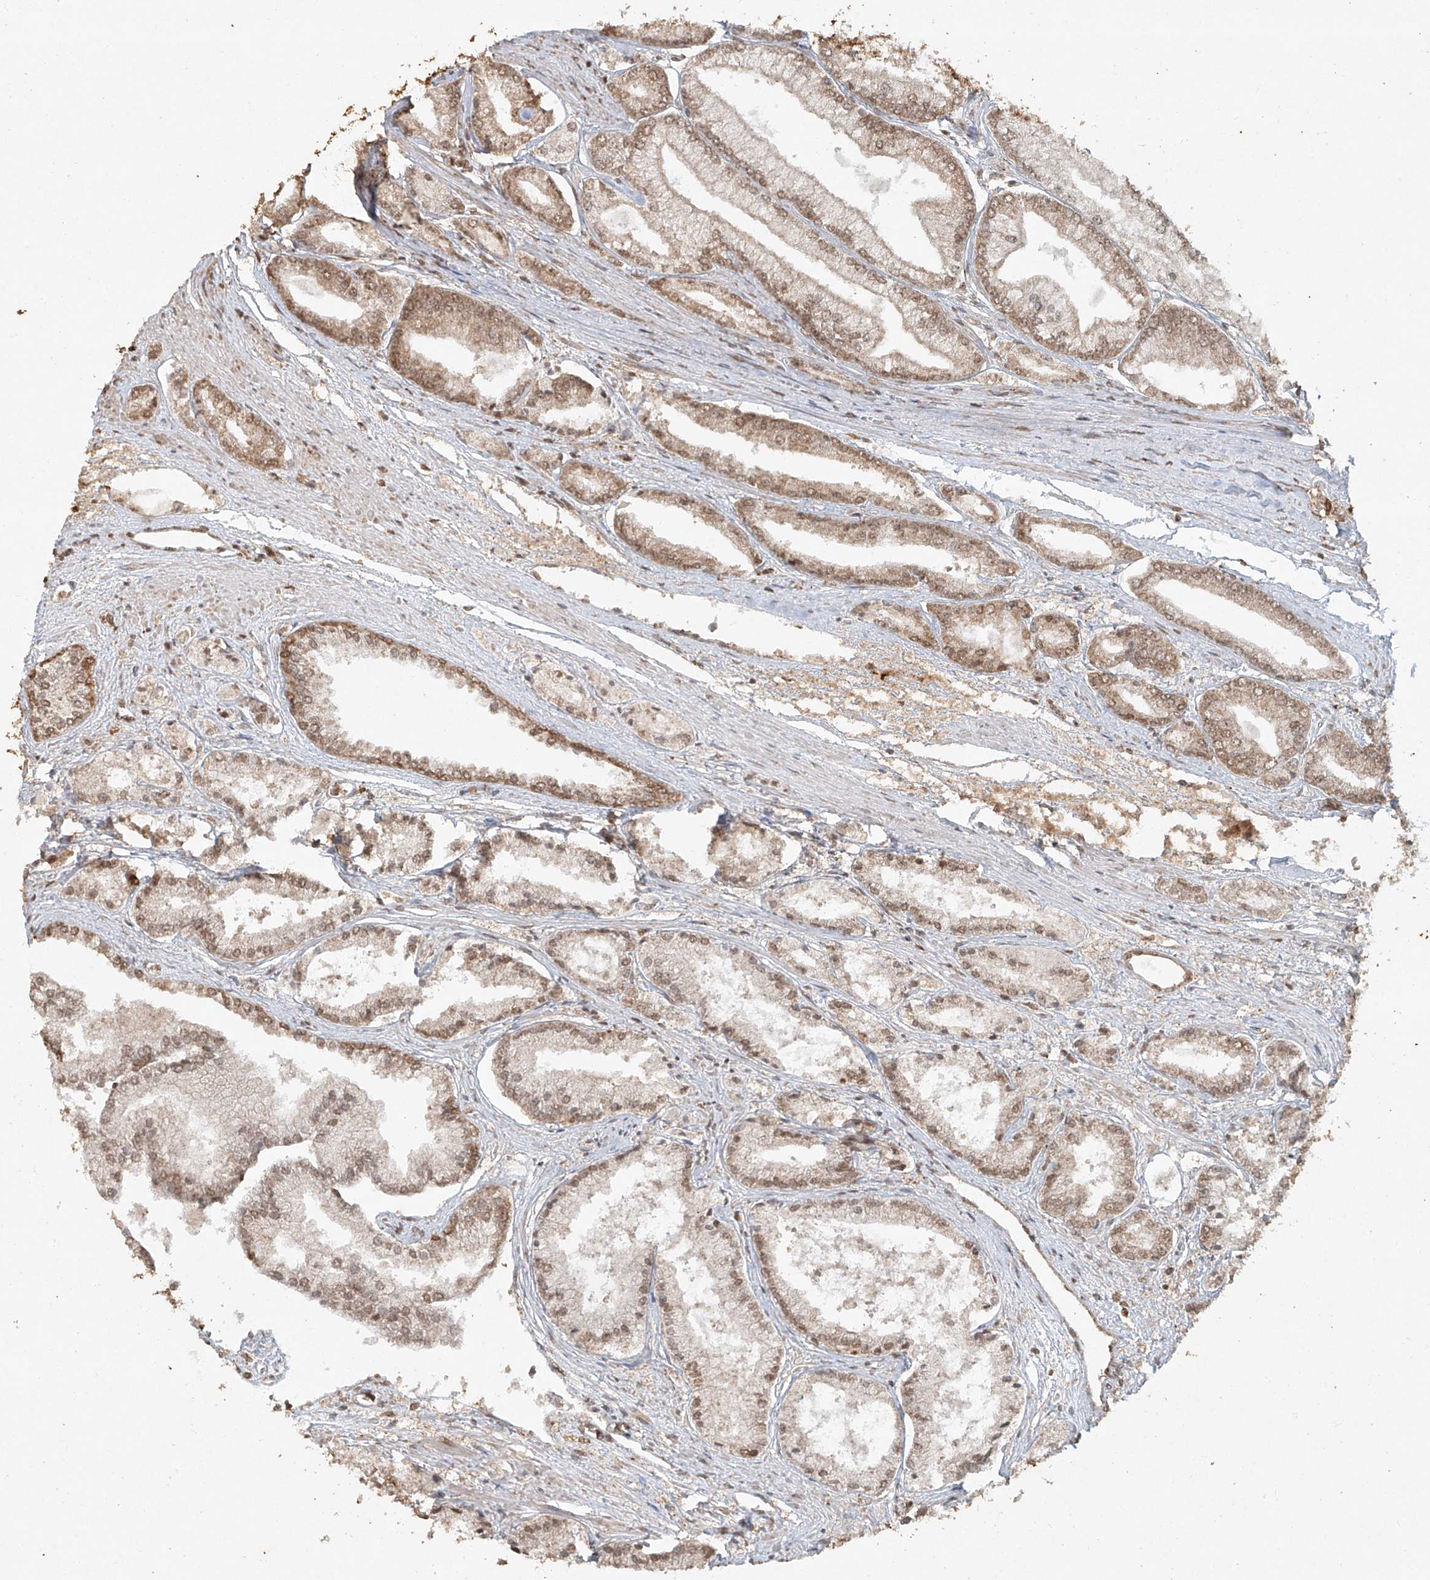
{"staining": {"intensity": "moderate", "quantity": ">75%", "location": "nuclear"}, "tissue": "prostate cancer", "cell_type": "Tumor cells", "image_type": "cancer", "snomed": [{"axis": "morphology", "description": "Adenocarcinoma, Low grade"}, {"axis": "topography", "description": "Prostate"}], "caption": "Immunohistochemical staining of human prostate cancer (adenocarcinoma (low-grade)) shows medium levels of moderate nuclear positivity in about >75% of tumor cells. (IHC, brightfield microscopy, high magnification).", "gene": "TIGAR", "patient": {"sex": "male", "age": 52}}